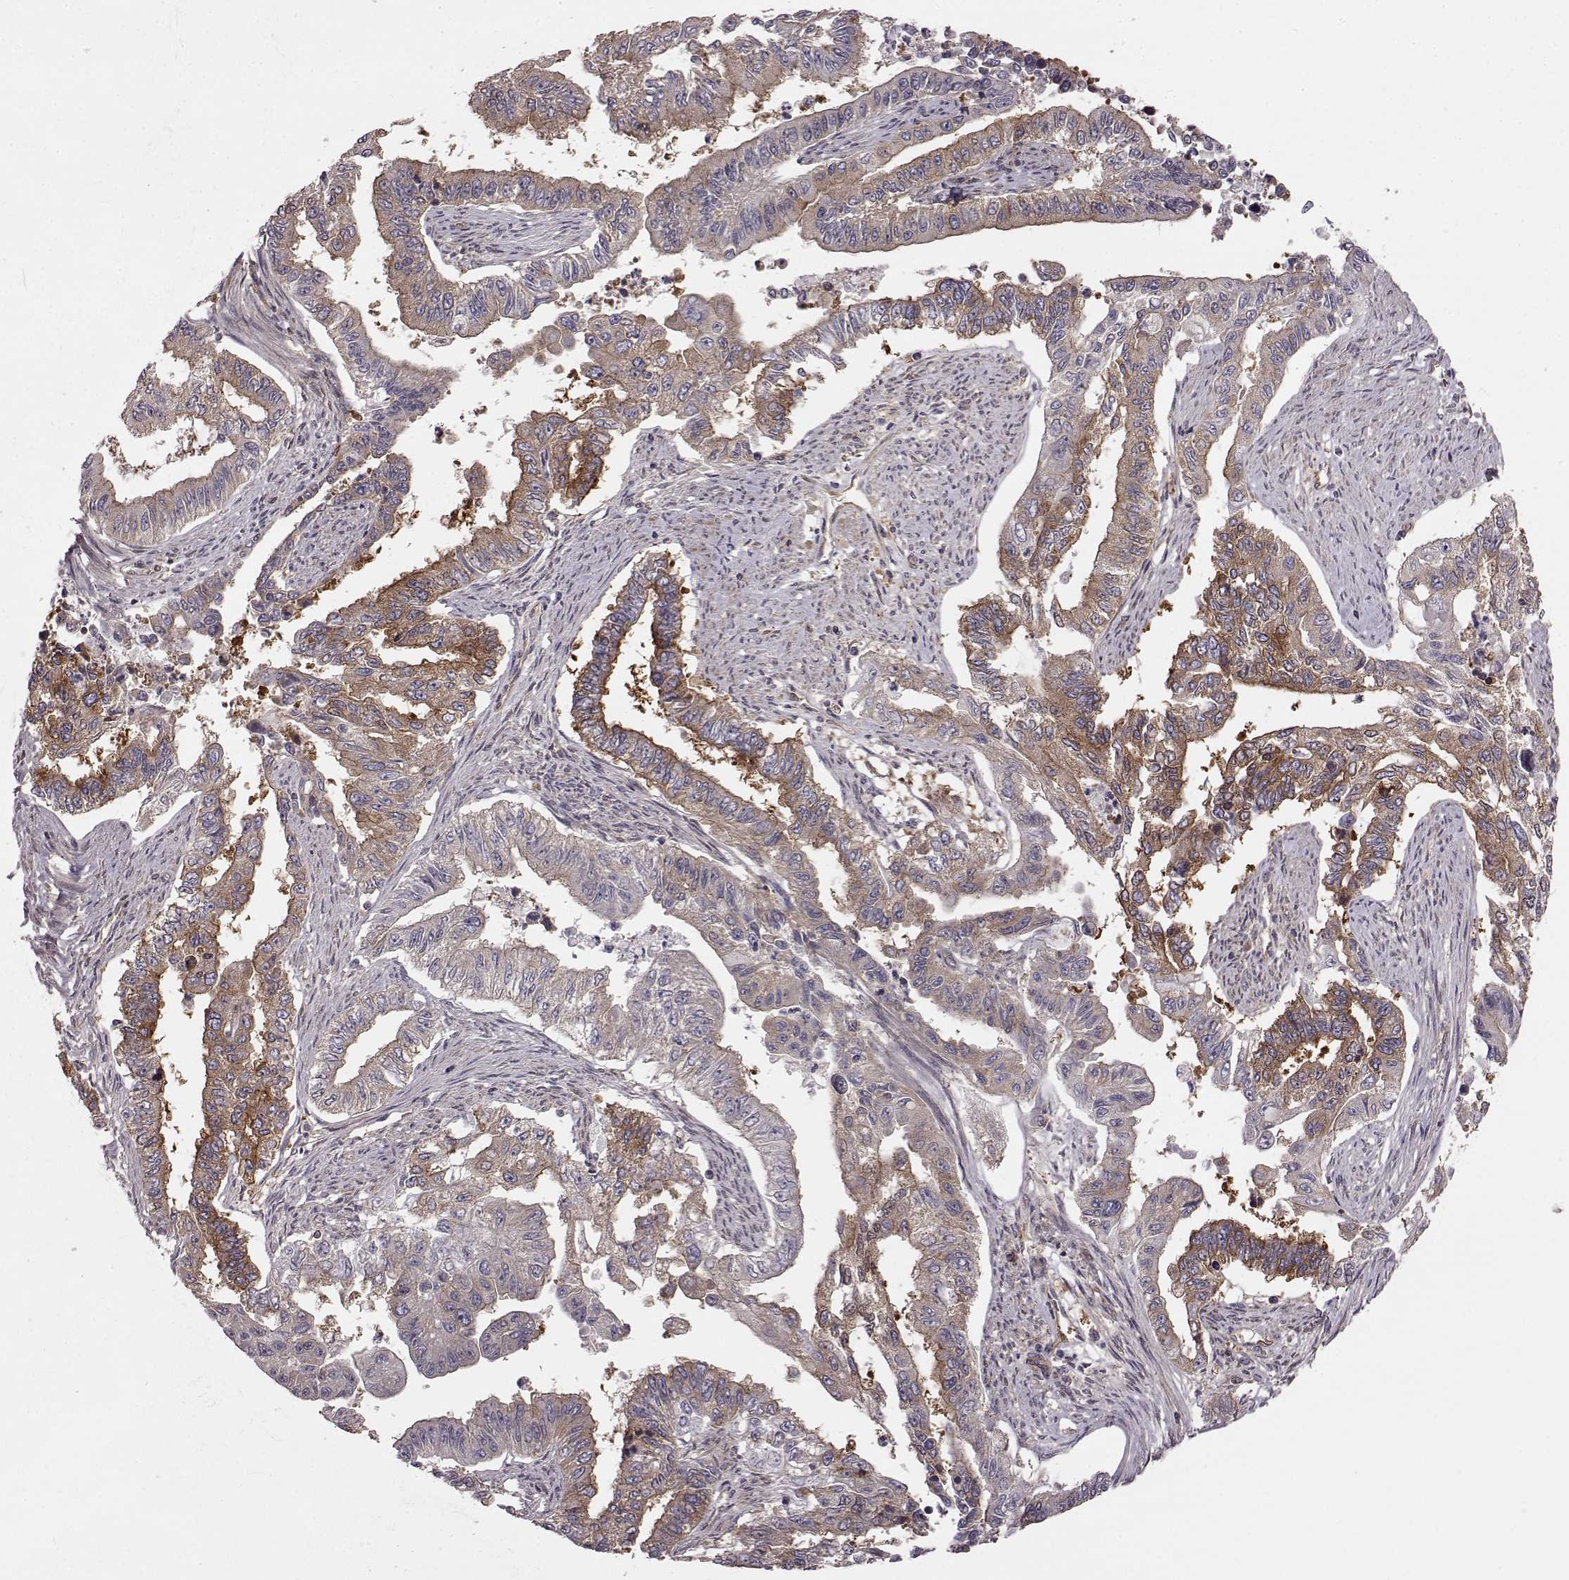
{"staining": {"intensity": "moderate", "quantity": "<25%", "location": "cytoplasmic/membranous"}, "tissue": "endometrial cancer", "cell_type": "Tumor cells", "image_type": "cancer", "snomed": [{"axis": "morphology", "description": "Adenocarcinoma, NOS"}, {"axis": "topography", "description": "Uterus"}], "caption": "Immunohistochemistry (IHC) staining of endometrial cancer (adenocarcinoma), which shows low levels of moderate cytoplasmic/membranous staining in about <25% of tumor cells indicating moderate cytoplasmic/membranous protein staining. The staining was performed using DAB (3,3'-diaminobenzidine) (brown) for protein detection and nuclei were counterstained in hematoxylin (blue).", "gene": "RABGAP1", "patient": {"sex": "female", "age": 59}}